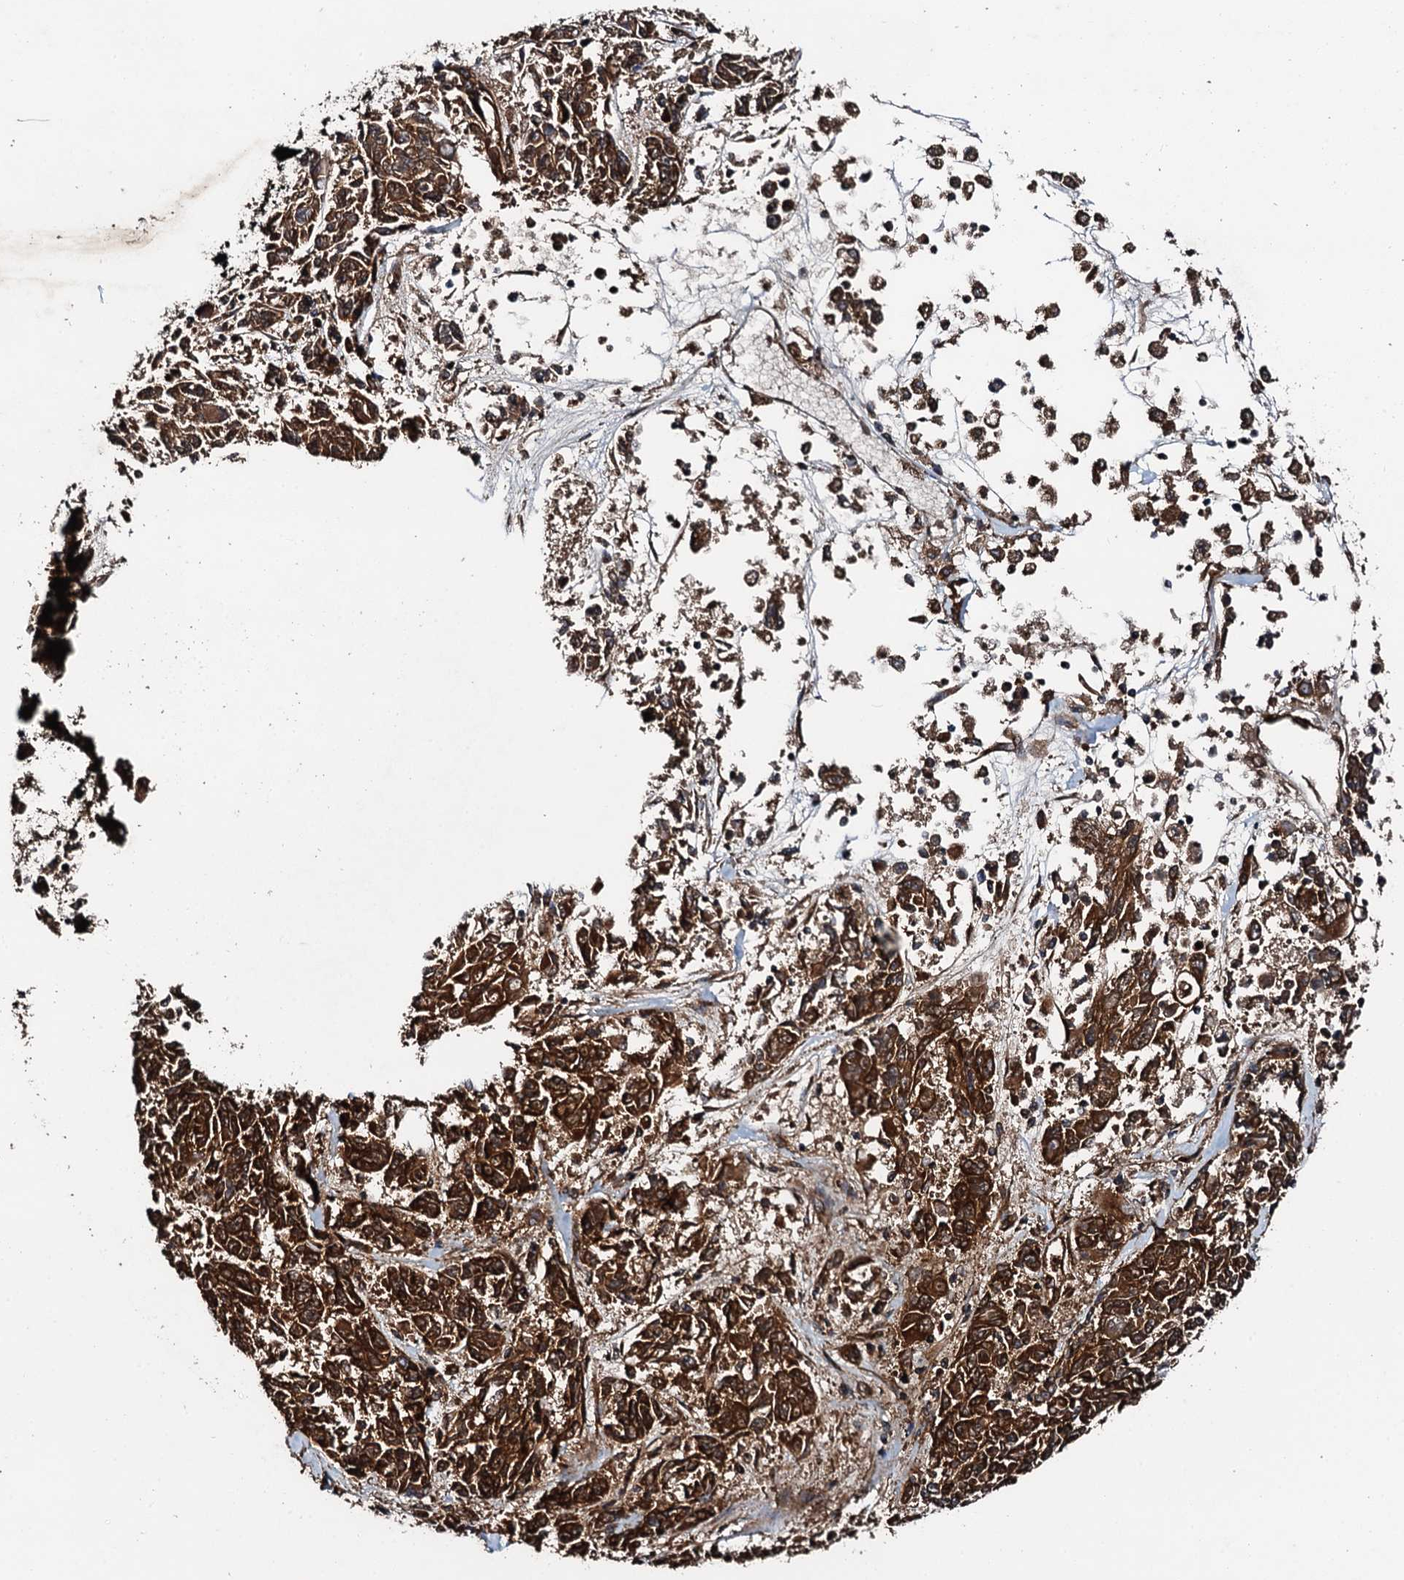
{"staining": {"intensity": "strong", "quantity": ">75%", "location": "cytoplasmic/membranous"}, "tissue": "melanoma", "cell_type": "Tumor cells", "image_type": "cancer", "snomed": [{"axis": "morphology", "description": "Malignant melanoma, NOS"}, {"axis": "topography", "description": "Skin"}], "caption": "Malignant melanoma stained with DAB IHC demonstrates high levels of strong cytoplasmic/membranous staining in about >75% of tumor cells. (Stains: DAB in brown, nuclei in blue, Microscopy: brightfield microscopy at high magnification).", "gene": "FLYWCH1", "patient": {"sex": "male", "age": 53}}